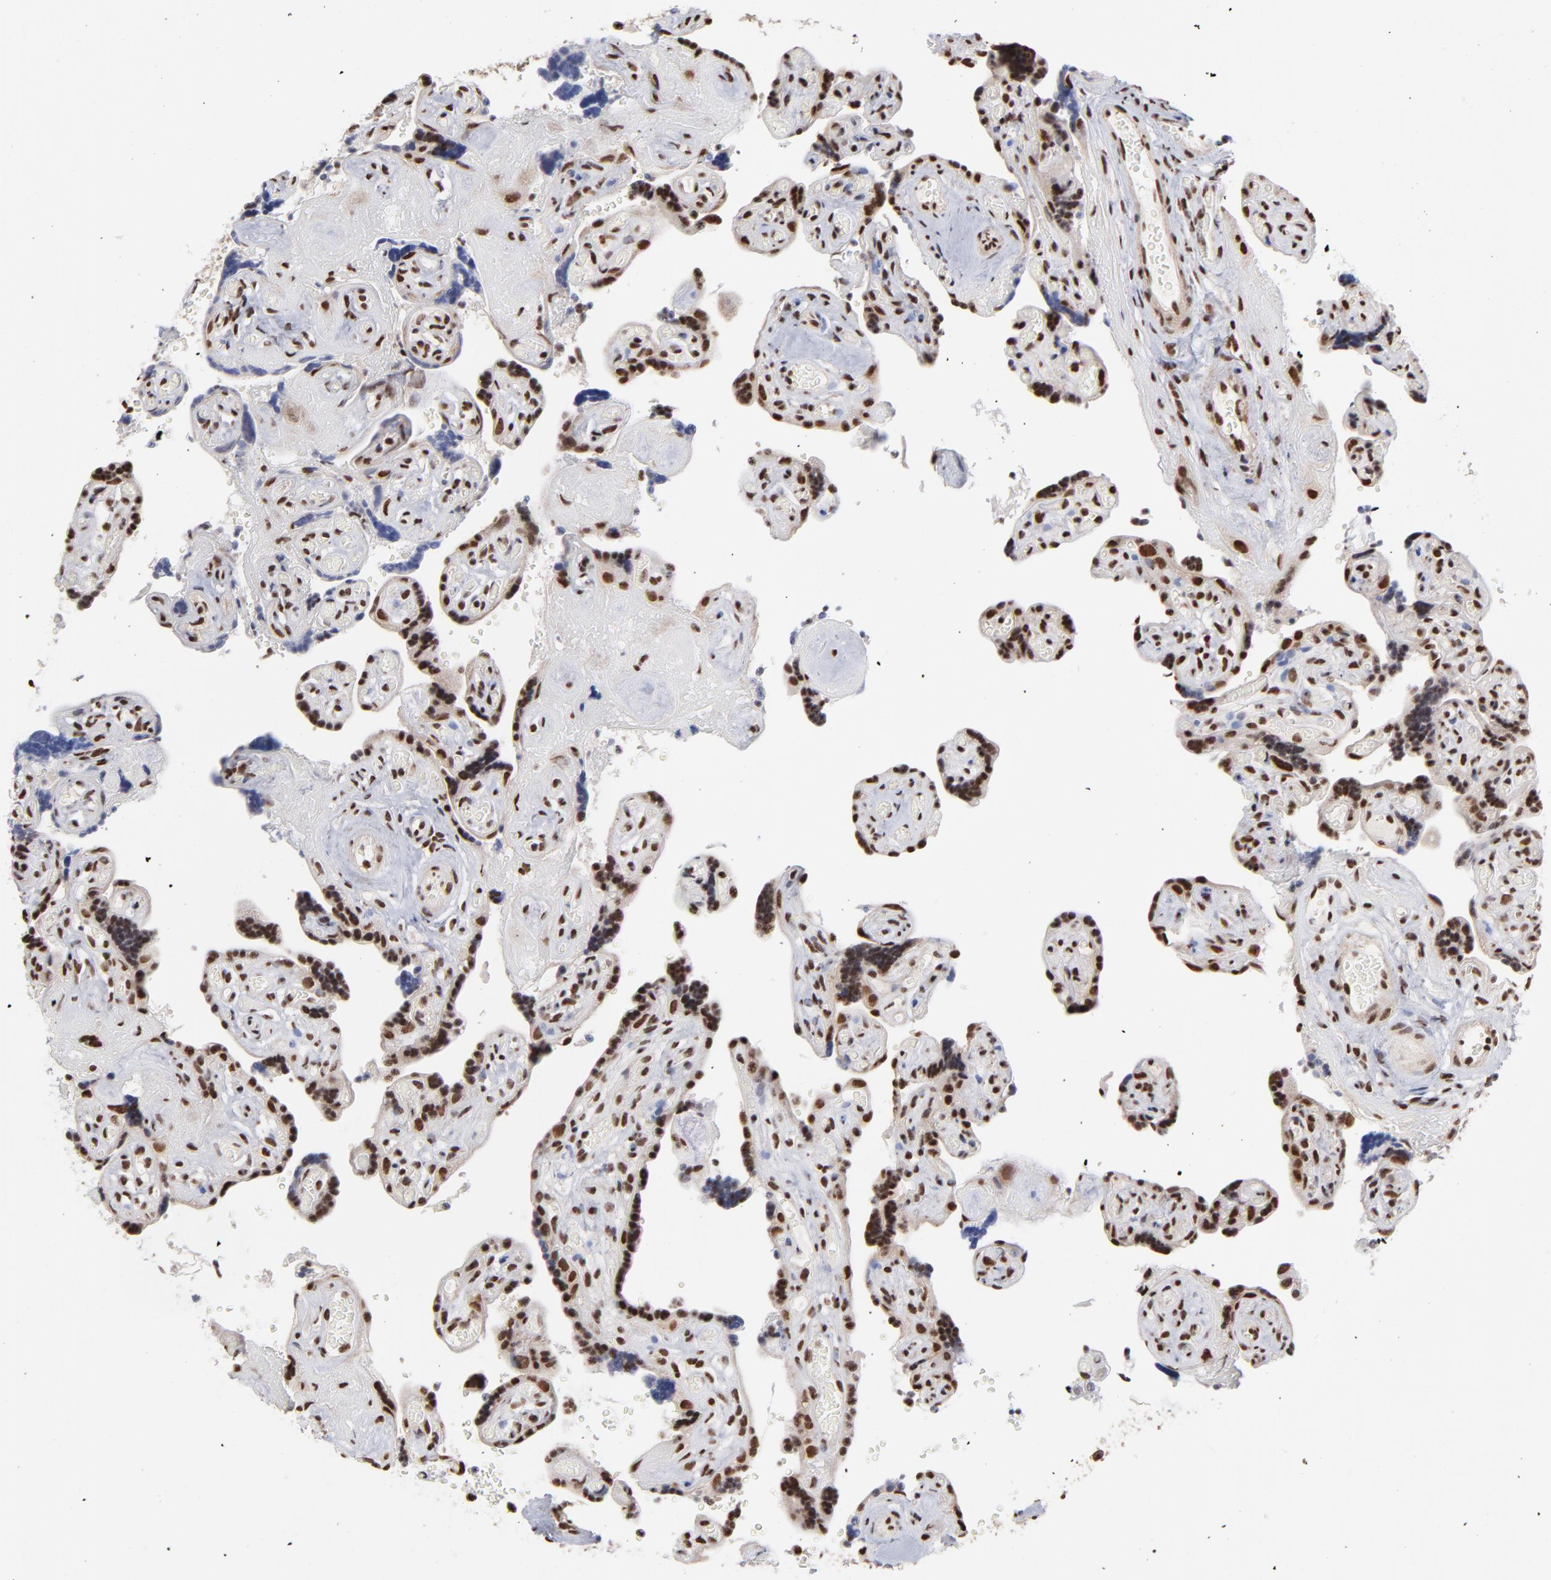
{"staining": {"intensity": "strong", "quantity": ">75%", "location": "cytoplasmic/membranous,nuclear"}, "tissue": "placenta", "cell_type": "Decidual cells", "image_type": "normal", "snomed": [{"axis": "morphology", "description": "Normal tissue, NOS"}, {"axis": "topography", "description": "Placenta"}], "caption": "Unremarkable placenta shows strong cytoplasmic/membranous,nuclear staining in approximately >75% of decidual cells.", "gene": "ZNF3", "patient": {"sex": "female", "age": 30}}